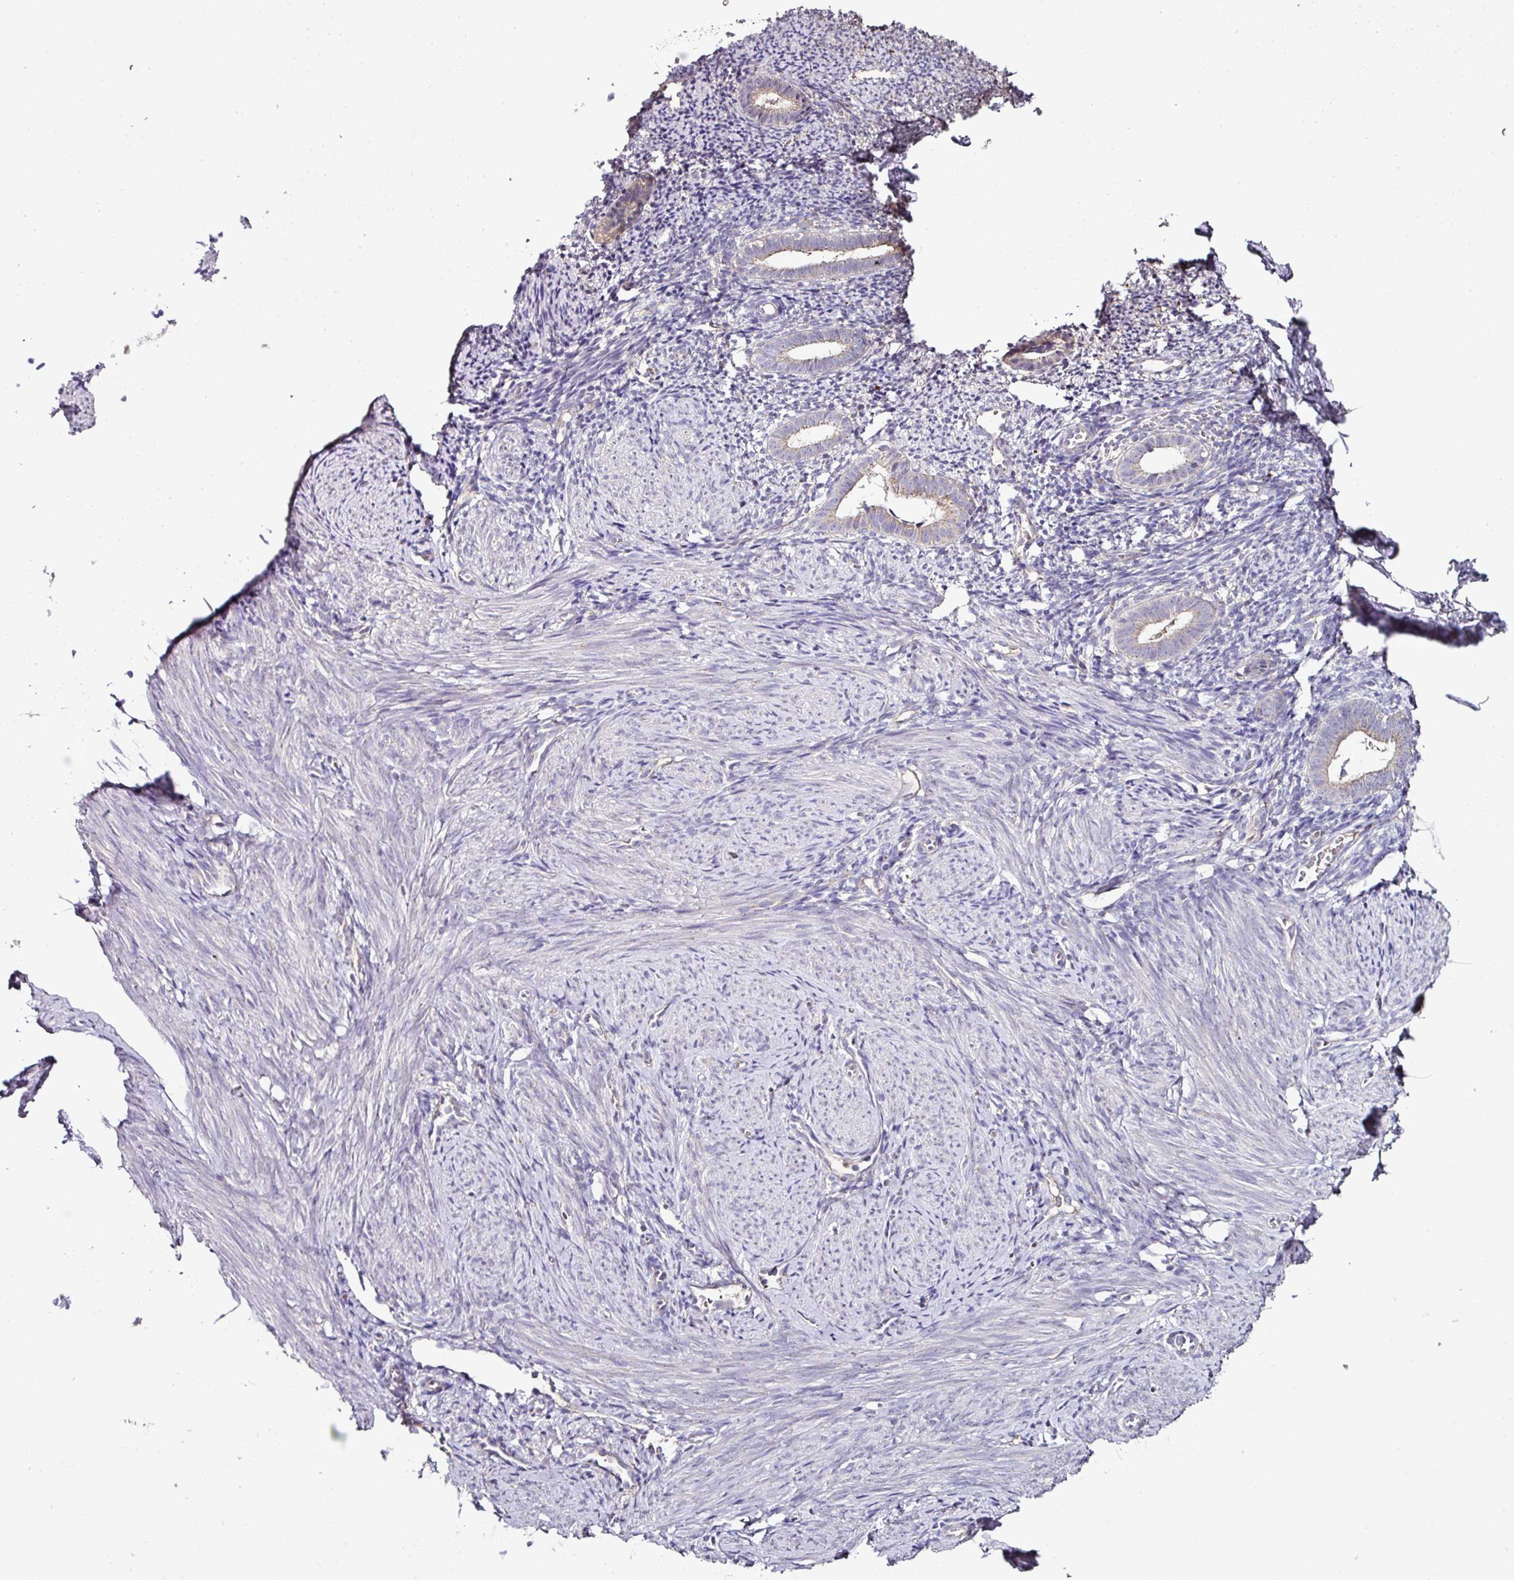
{"staining": {"intensity": "negative", "quantity": "none", "location": "none"}, "tissue": "endometrium", "cell_type": "Cells in endometrial stroma", "image_type": "normal", "snomed": [{"axis": "morphology", "description": "Normal tissue, NOS"}, {"axis": "topography", "description": "Endometrium"}], "caption": "Immunohistochemistry of normal human endometrium shows no positivity in cells in endometrial stroma. (Stains: DAB (3,3'-diaminobenzidine) immunohistochemistry with hematoxylin counter stain, Microscopy: brightfield microscopy at high magnification).", "gene": "SKIC2", "patient": {"sex": "female", "age": 39}}